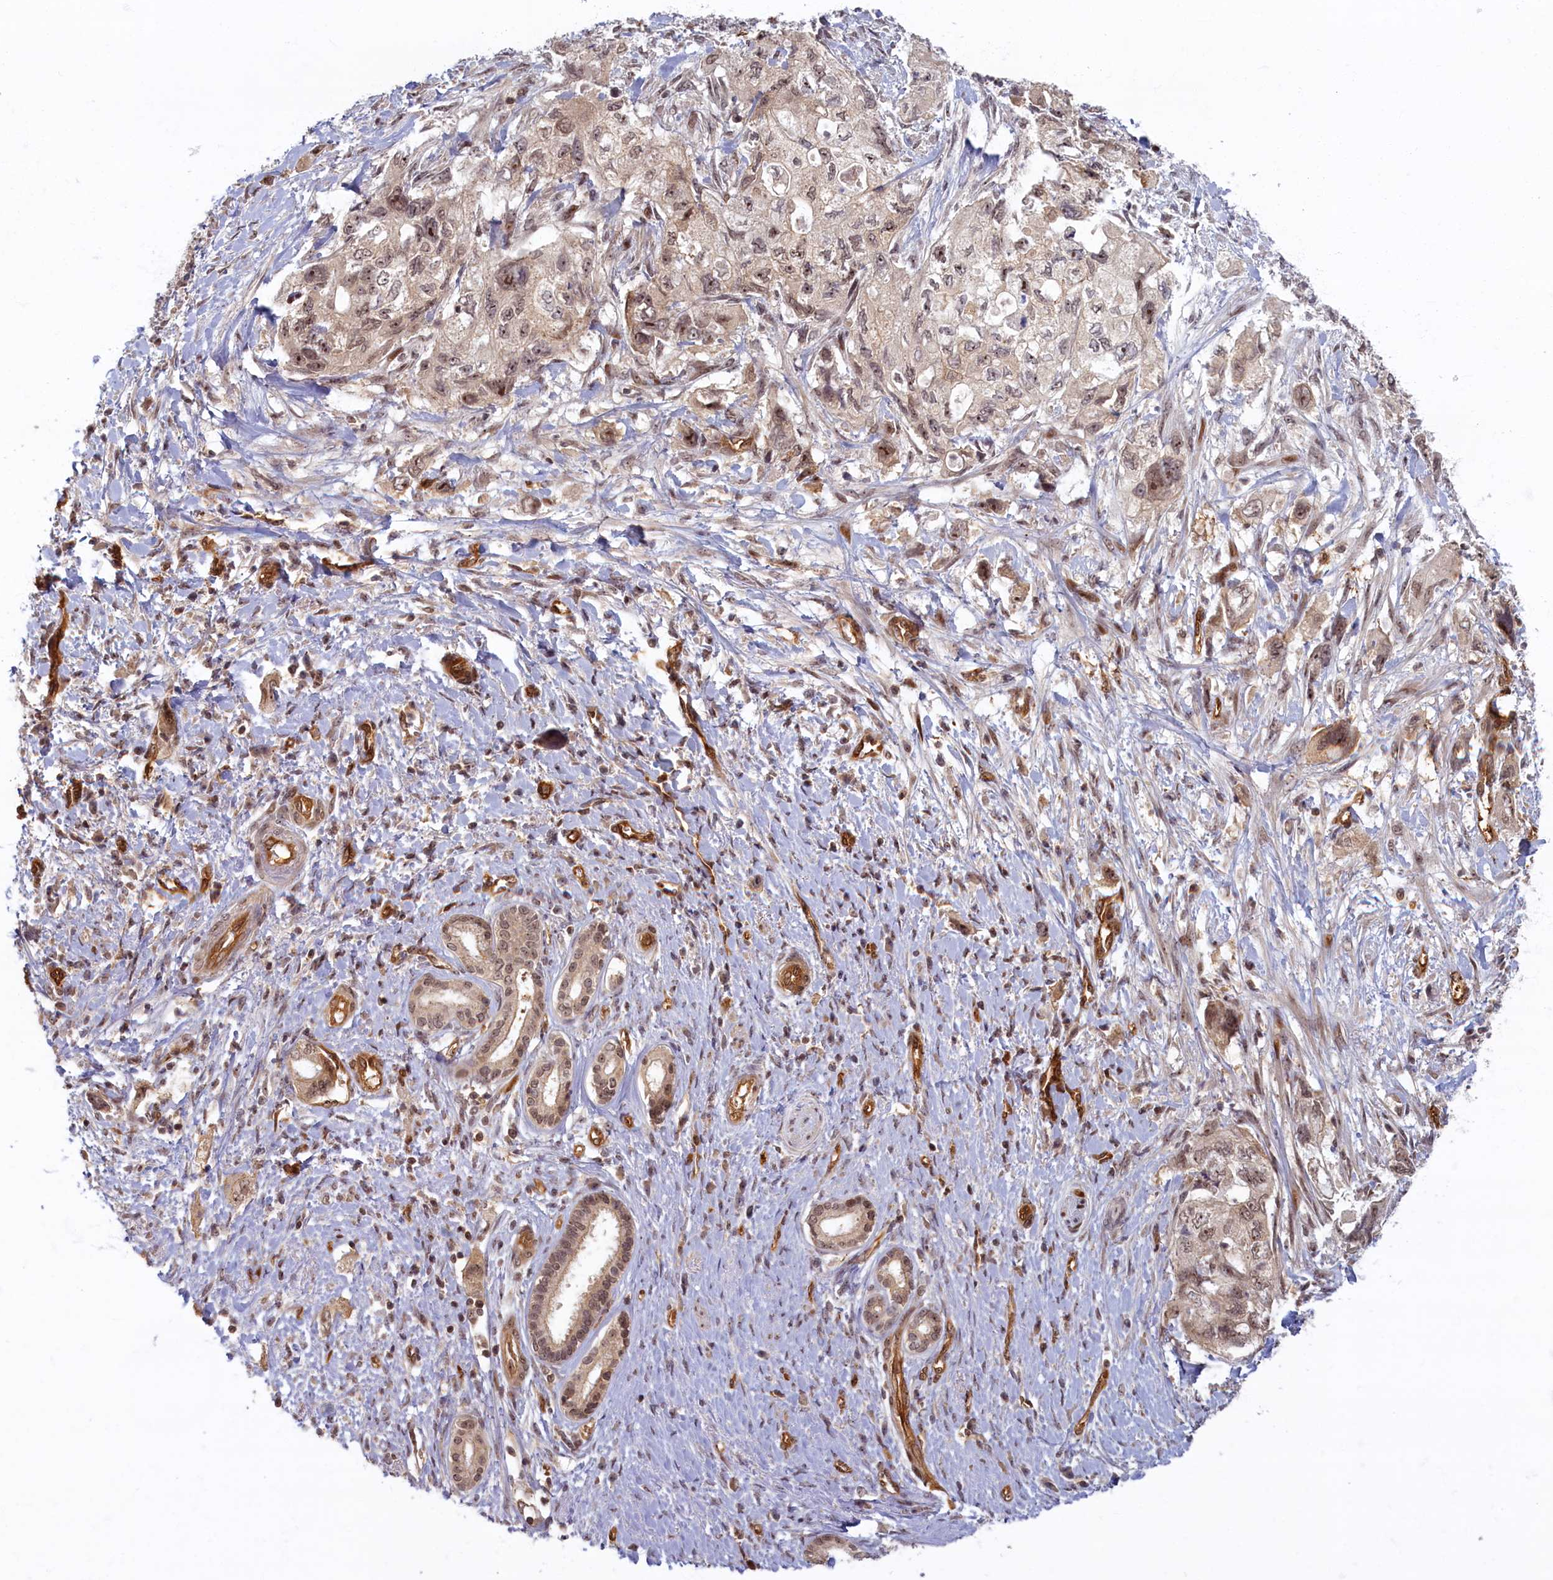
{"staining": {"intensity": "weak", "quantity": ">75%", "location": "cytoplasmic/membranous,nuclear"}, "tissue": "pancreatic cancer", "cell_type": "Tumor cells", "image_type": "cancer", "snomed": [{"axis": "morphology", "description": "Adenocarcinoma, NOS"}, {"axis": "topography", "description": "Pancreas"}], "caption": "High-magnification brightfield microscopy of adenocarcinoma (pancreatic) stained with DAB (brown) and counterstained with hematoxylin (blue). tumor cells exhibit weak cytoplasmic/membranous and nuclear expression is appreciated in about>75% of cells.", "gene": "SNRK", "patient": {"sex": "female", "age": 73}}